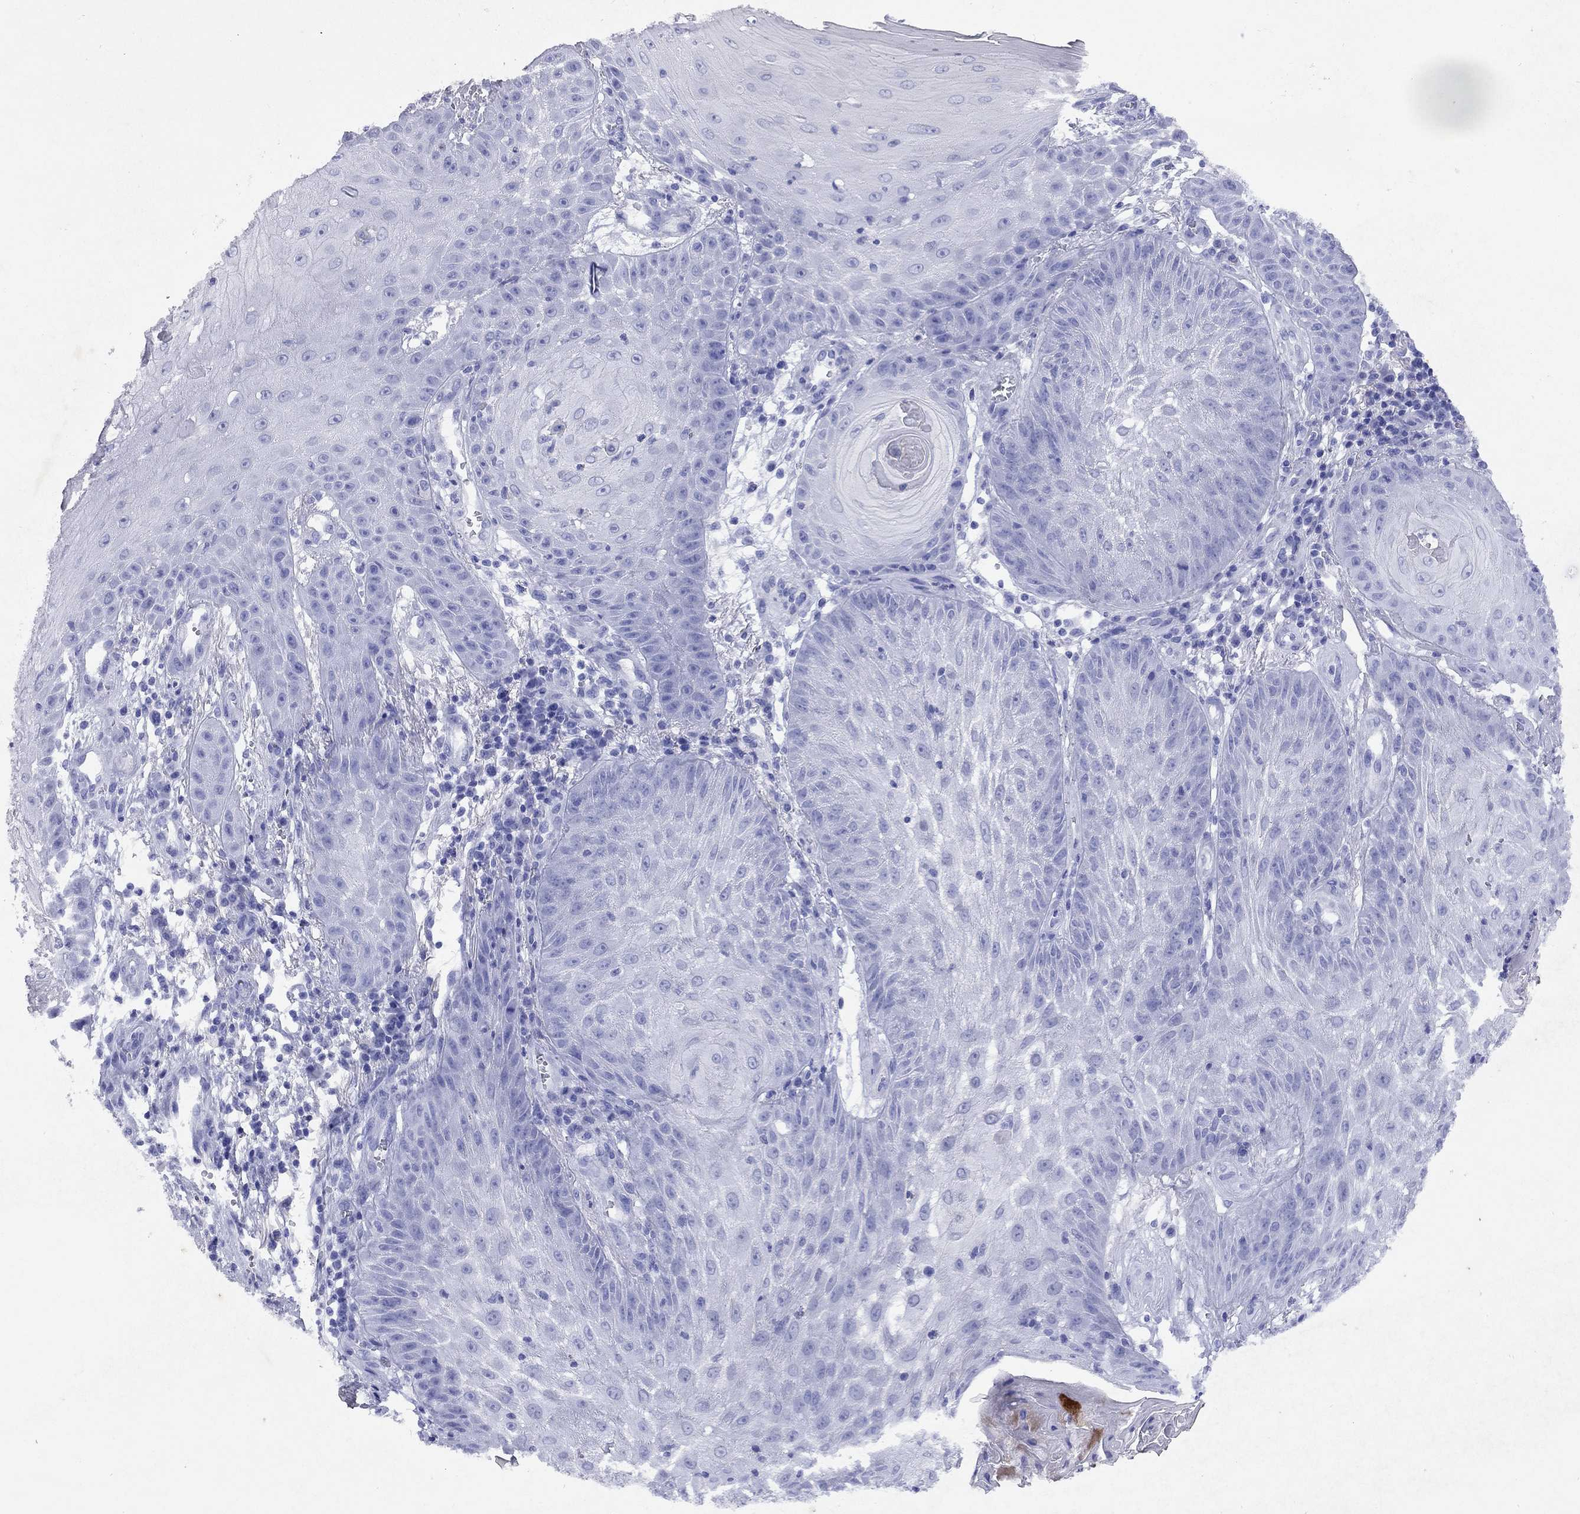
{"staining": {"intensity": "negative", "quantity": "none", "location": "none"}, "tissue": "skin cancer", "cell_type": "Tumor cells", "image_type": "cancer", "snomed": [{"axis": "morphology", "description": "Squamous cell carcinoma, NOS"}, {"axis": "topography", "description": "Skin"}], "caption": "Tumor cells are negative for protein expression in human squamous cell carcinoma (skin). (IHC, brightfield microscopy, high magnification).", "gene": "ARMC12", "patient": {"sex": "male", "age": 70}}